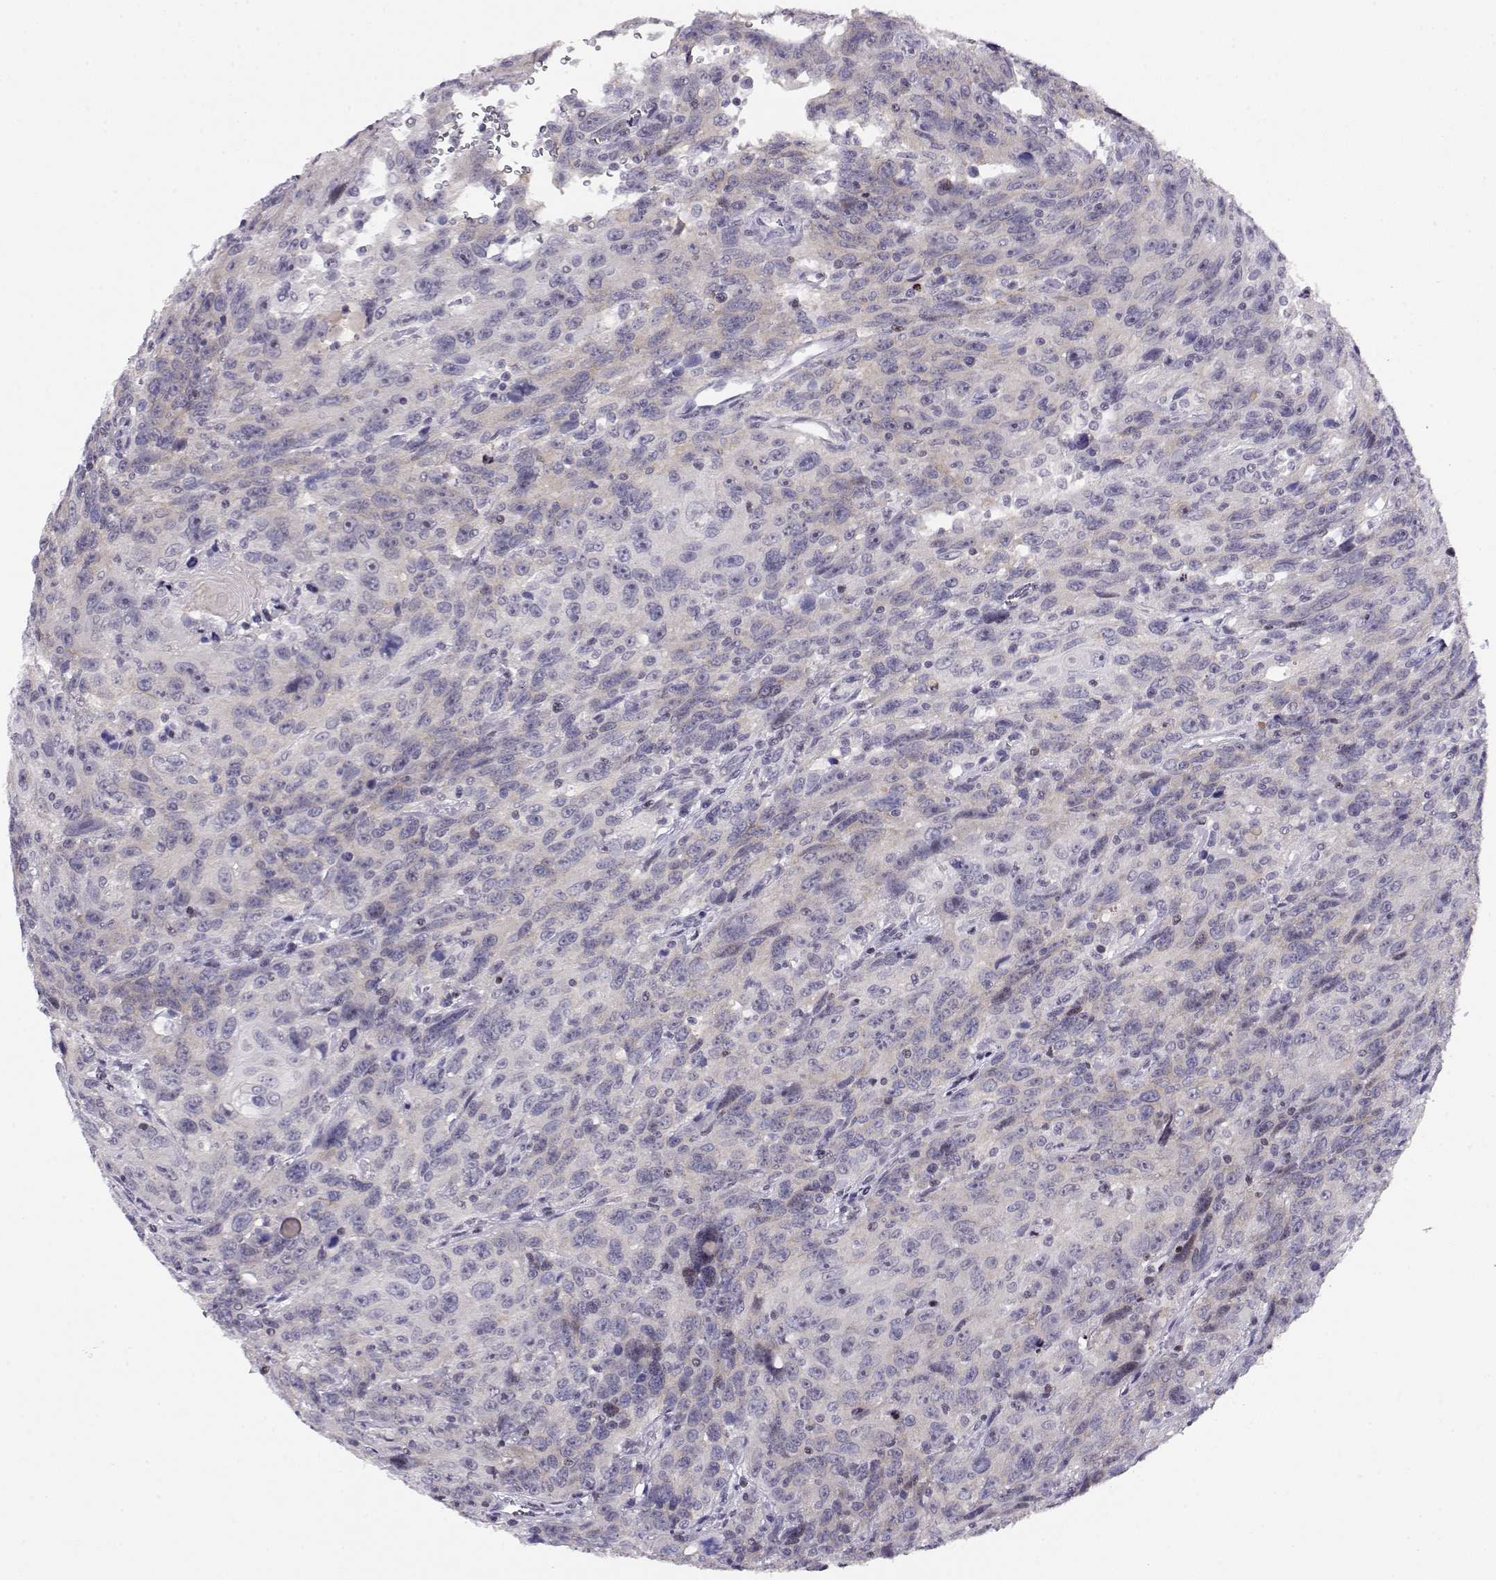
{"staining": {"intensity": "negative", "quantity": "none", "location": "none"}, "tissue": "urothelial cancer", "cell_type": "Tumor cells", "image_type": "cancer", "snomed": [{"axis": "morphology", "description": "Urothelial carcinoma, NOS"}, {"axis": "morphology", "description": "Urothelial carcinoma, High grade"}, {"axis": "topography", "description": "Urinary bladder"}], "caption": "A high-resolution histopathology image shows IHC staining of urothelial carcinoma (high-grade), which exhibits no significant positivity in tumor cells.", "gene": "CRX", "patient": {"sex": "female", "age": 73}}